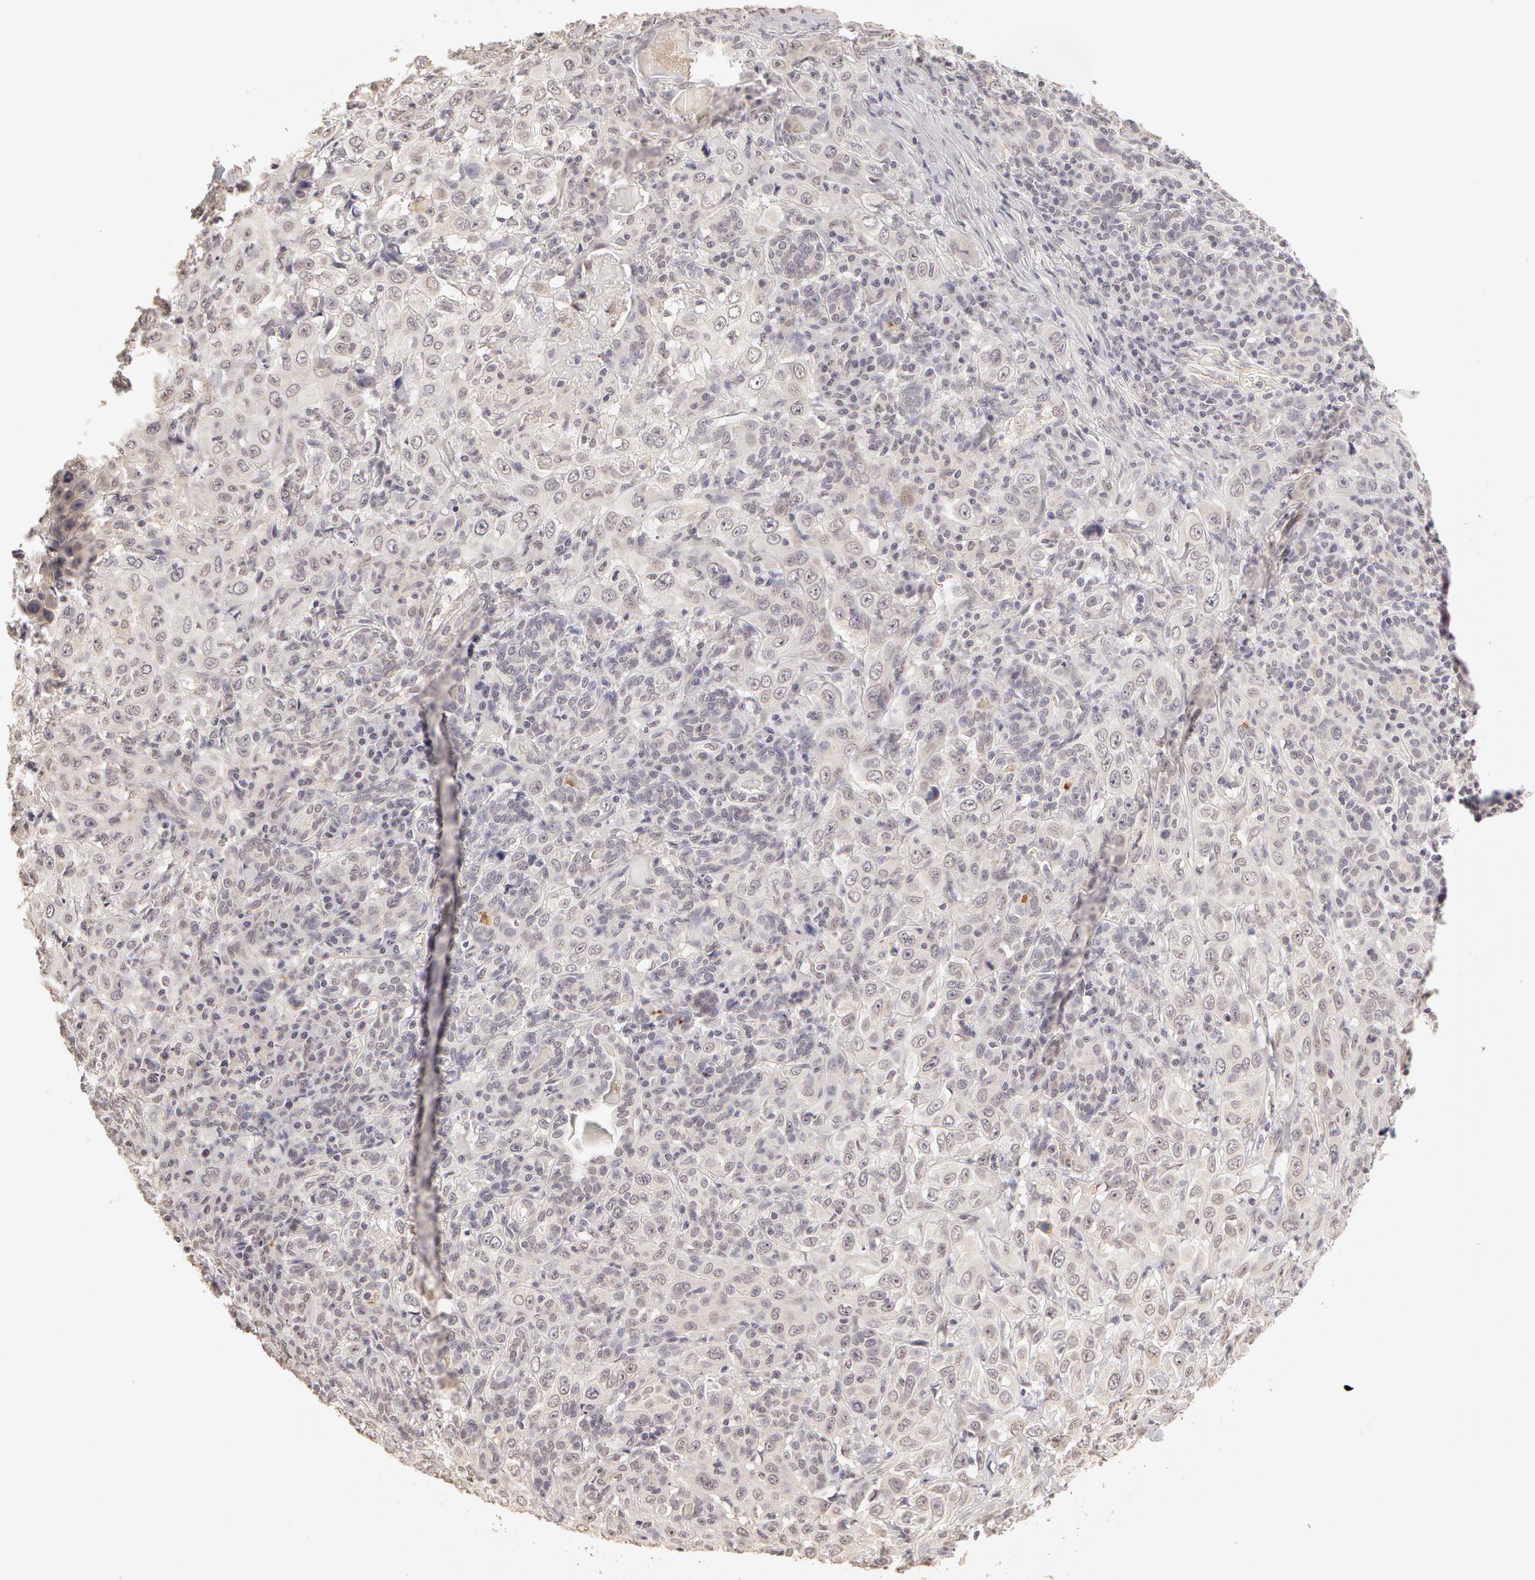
{"staining": {"intensity": "weak", "quantity": "25%-75%", "location": "cytoplasmic/membranous"}, "tissue": "skin cancer", "cell_type": "Tumor cells", "image_type": "cancer", "snomed": [{"axis": "morphology", "description": "Squamous cell carcinoma, NOS"}, {"axis": "topography", "description": "Skin"}], "caption": "This micrograph exhibits immunohistochemistry staining of human skin squamous cell carcinoma, with low weak cytoplasmic/membranous expression in approximately 25%-75% of tumor cells.", "gene": "ADAM10", "patient": {"sex": "male", "age": 84}}